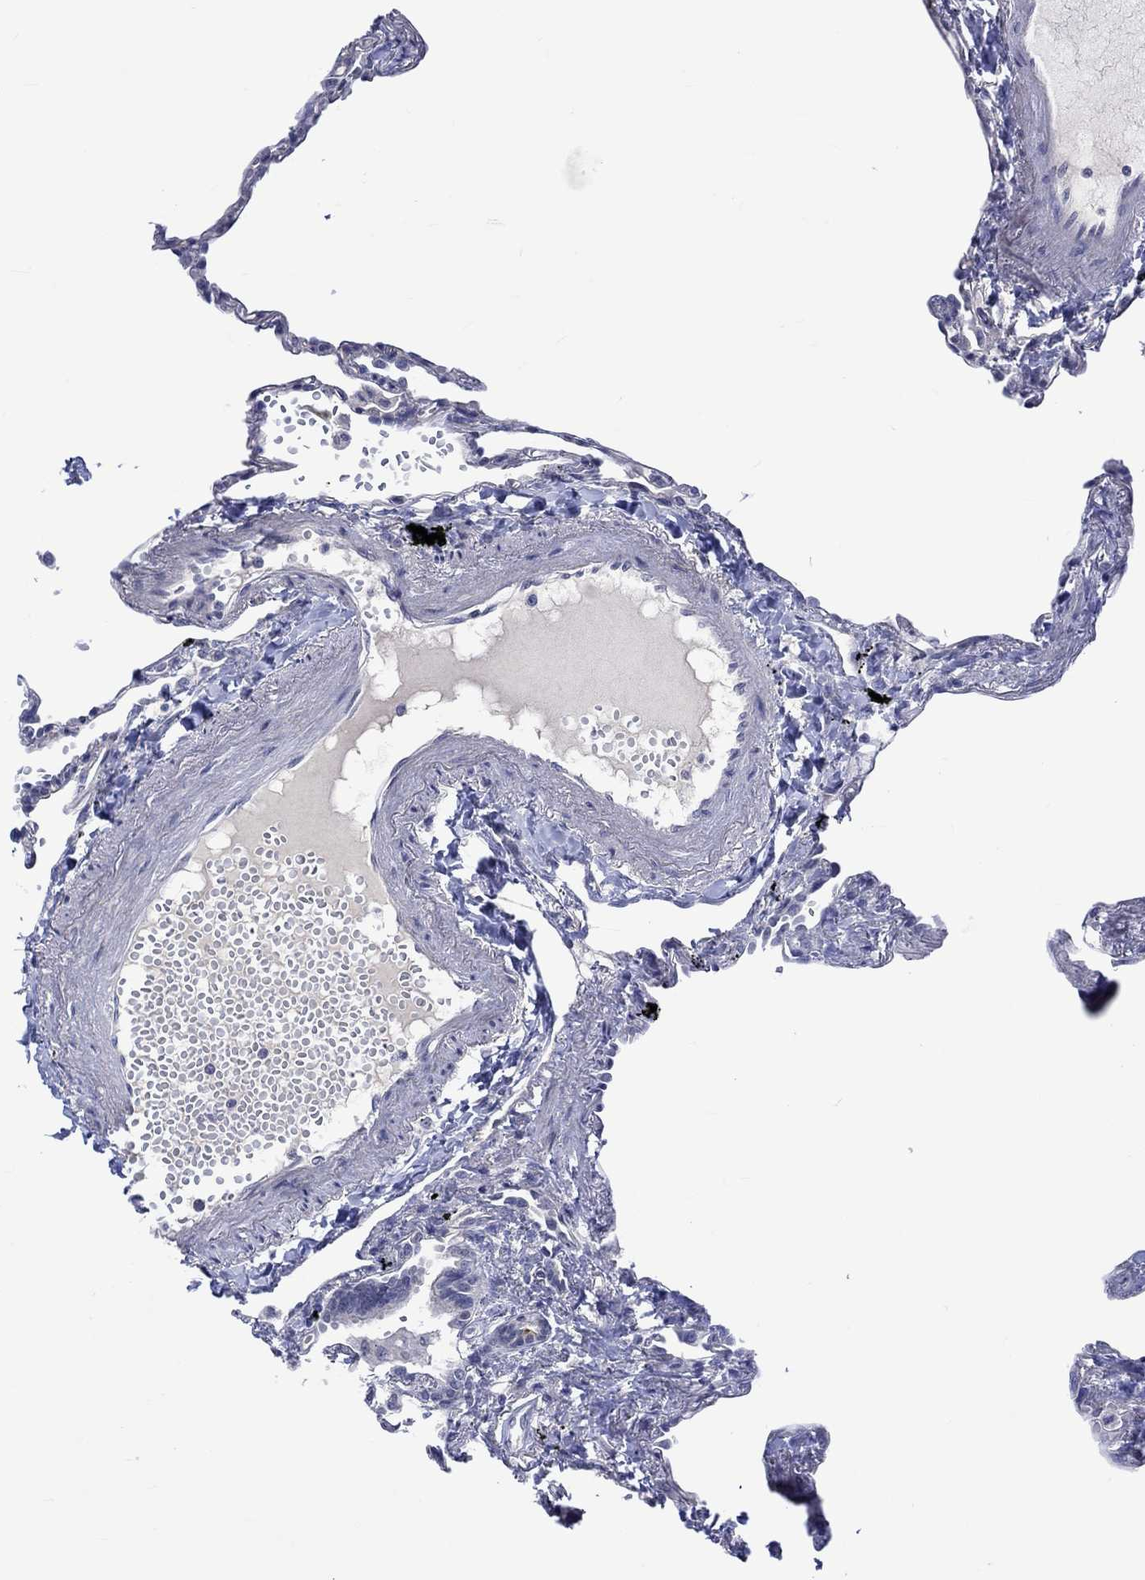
{"staining": {"intensity": "negative", "quantity": "none", "location": "none"}, "tissue": "lung", "cell_type": "Alveolar cells", "image_type": "normal", "snomed": [{"axis": "morphology", "description": "Normal tissue, NOS"}, {"axis": "topography", "description": "Lung"}], "caption": "Lung stained for a protein using immunohistochemistry shows no staining alveolar cells.", "gene": "E2F8", "patient": {"sex": "male", "age": 78}}